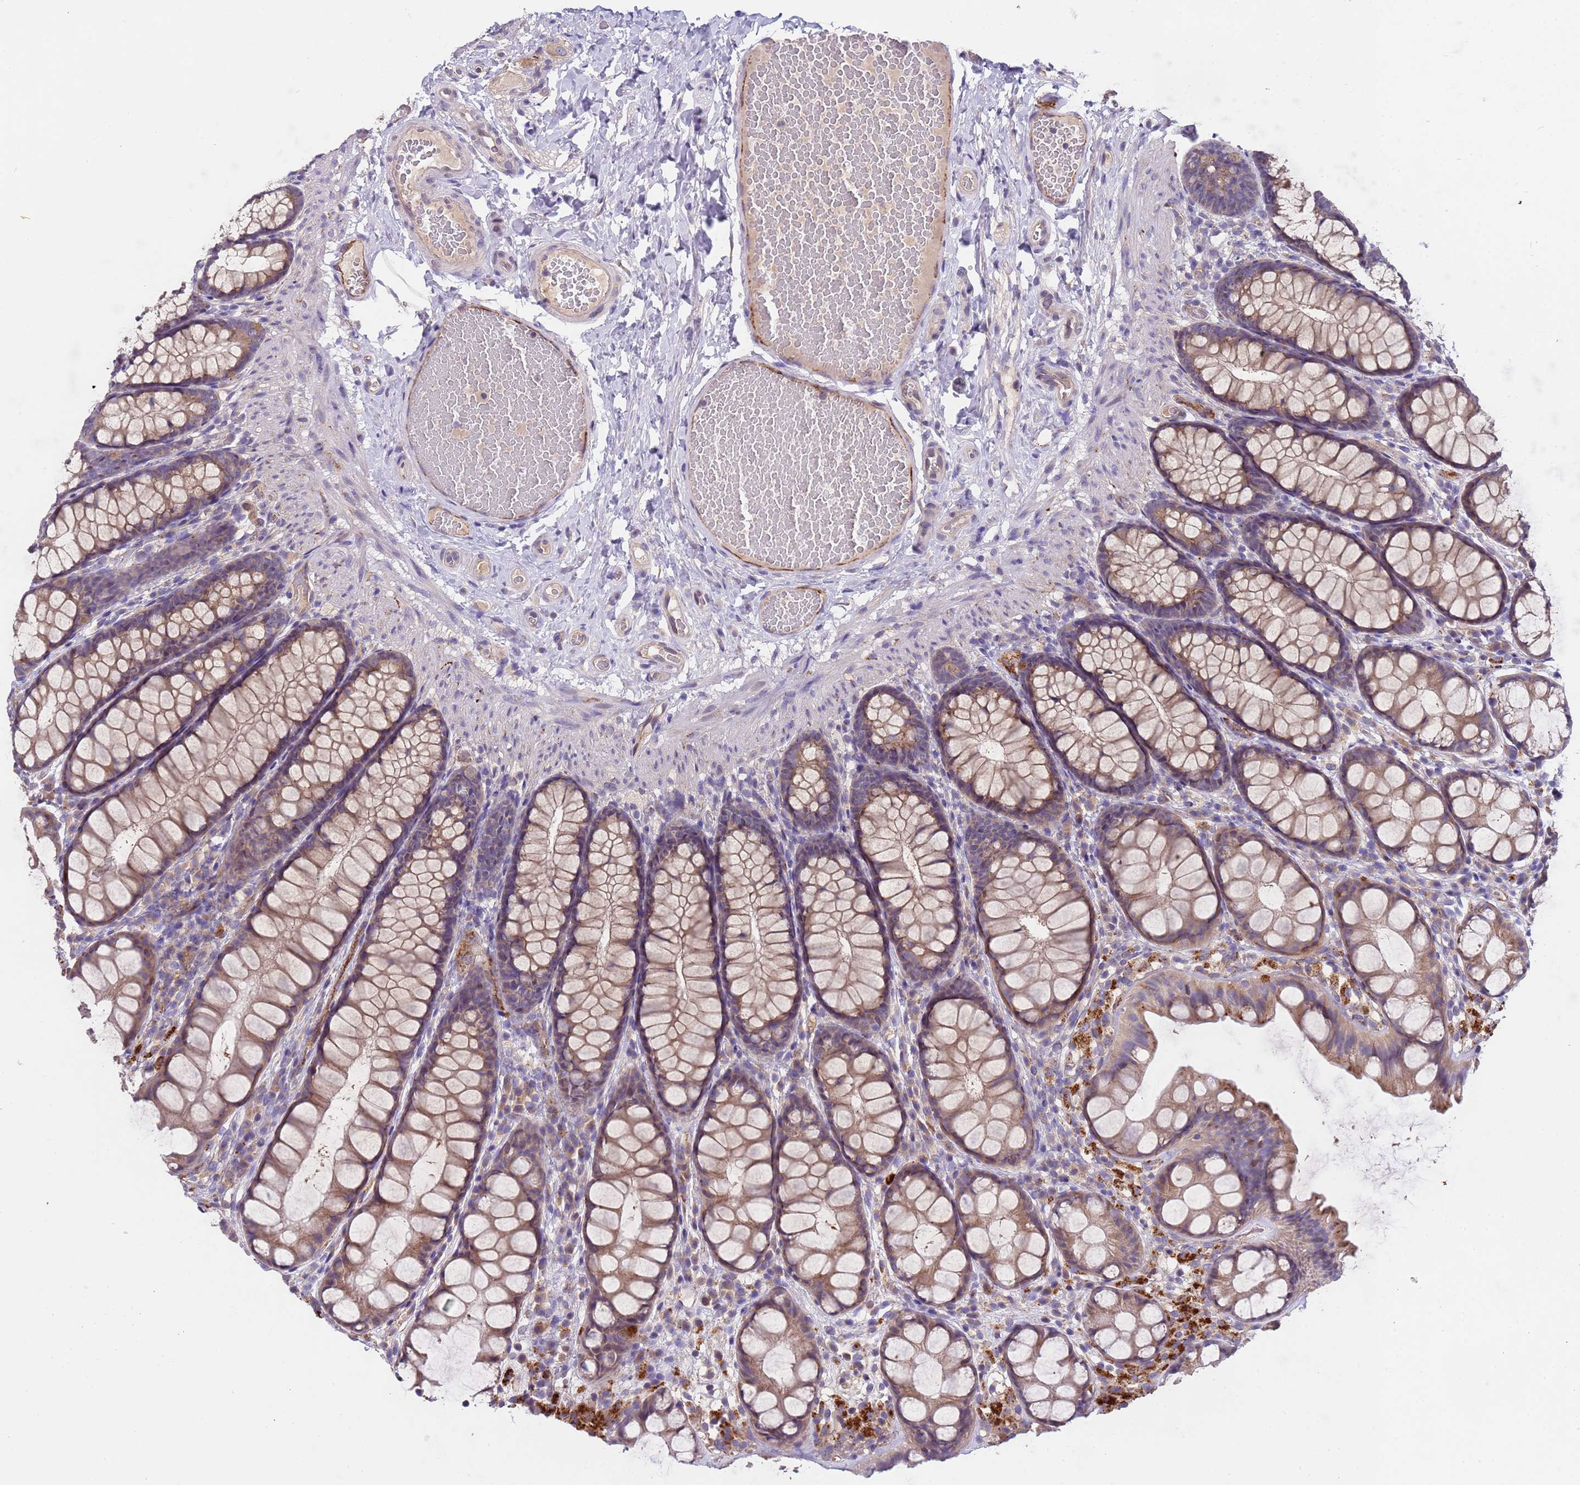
{"staining": {"intensity": "moderate", "quantity": "<25%", "location": "cytoplasmic/membranous"}, "tissue": "colon", "cell_type": "Endothelial cells", "image_type": "normal", "snomed": [{"axis": "morphology", "description": "Normal tissue, NOS"}, {"axis": "topography", "description": "Colon"}], "caption": "High-magnification brightfield microscopy of normal colon stained with DAB (brown) and counterstained with hematoxylin (blue). endothelial cells exhibit moderate cytoplasmic/membranous expression is identified in about<25% of cells. The staining was performed using DAB, with brown indicating positive protein expression. Nuclei are stained blue with hematoxylin.", "gene": "ZNF248", "patient": {"sex": "male", "age": 47}}